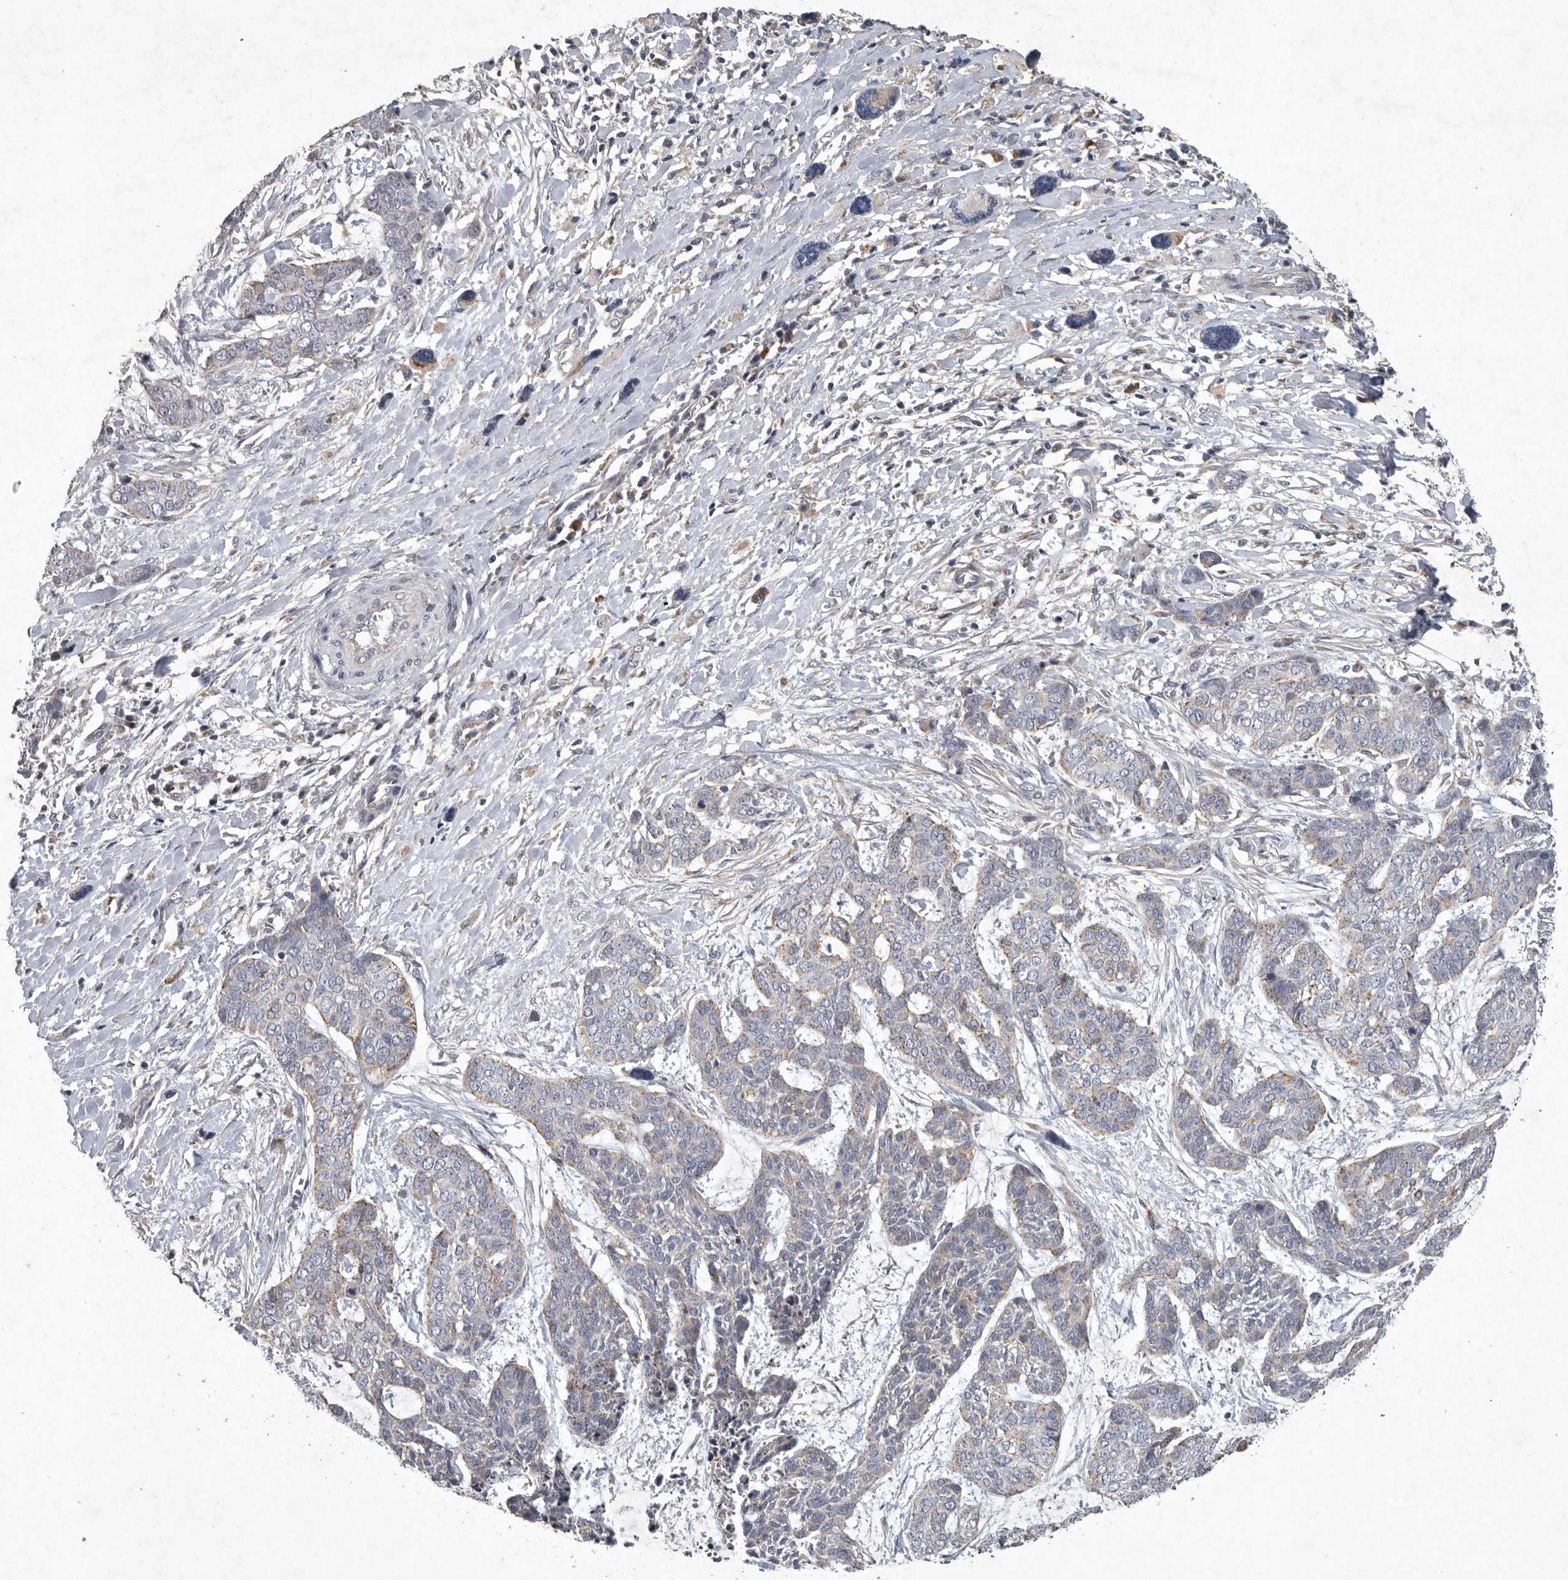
{"staining": {"intensity": "weak", "quantity": "<25%", "location": "cytoplasmic/membranous"}, "tissue": "skin cancer", "cell_type": "Tumor cells", "image_type": "cancer", "snomed": [{"axis": "morphology", "description": "Basal cell carcinoma"}, {"axis": "topography", "description": "Skin"}], "caption": "Immunohistochemistry (IHC) photomicrograph of neoplastic tissue: basal cell carcinoma (skin) stained with DAB (3,3'-diaminobenzidine) displays no significant protein positivity in tumor cells.", "gene": "LAMTOR3", "patient": {"sex": "female", "age": 64}}